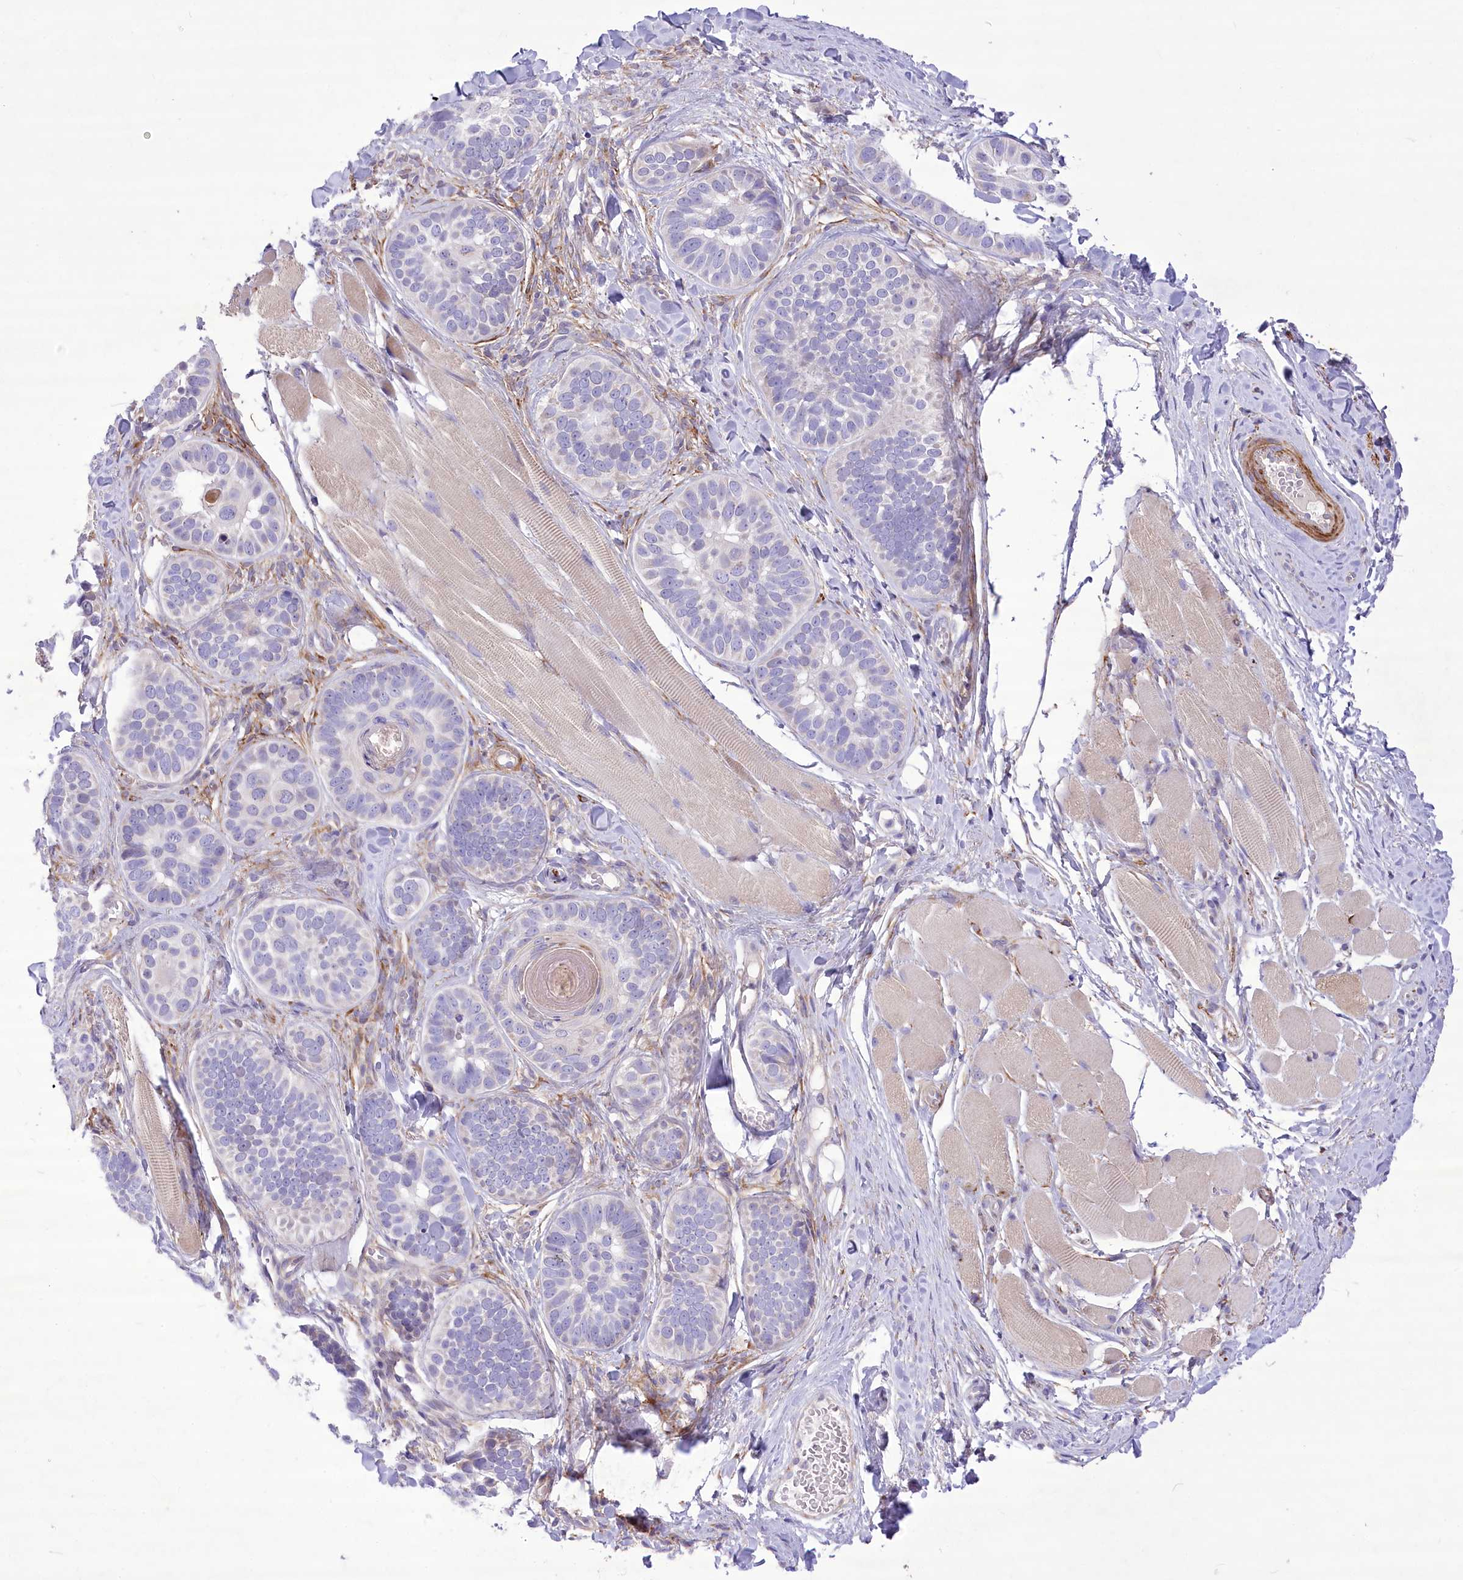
{"staining": {"intensity": "negative", "quantity": "none", "location": "none"}, "tissue": "skin cancer", "cell_type": "Tumor cells", "image_type": "cancer", "snomed": [{"axis": "morphology", "description": "Basal cell carcinoma"}, {"axis": "topography", "description": "Skin"}], "caption": "The image reveals no staining of tumor cells in basal cell carcinoma (skin).", "gene": "ANGPTL3", "patient": {"sex": "male", "age": 62}}